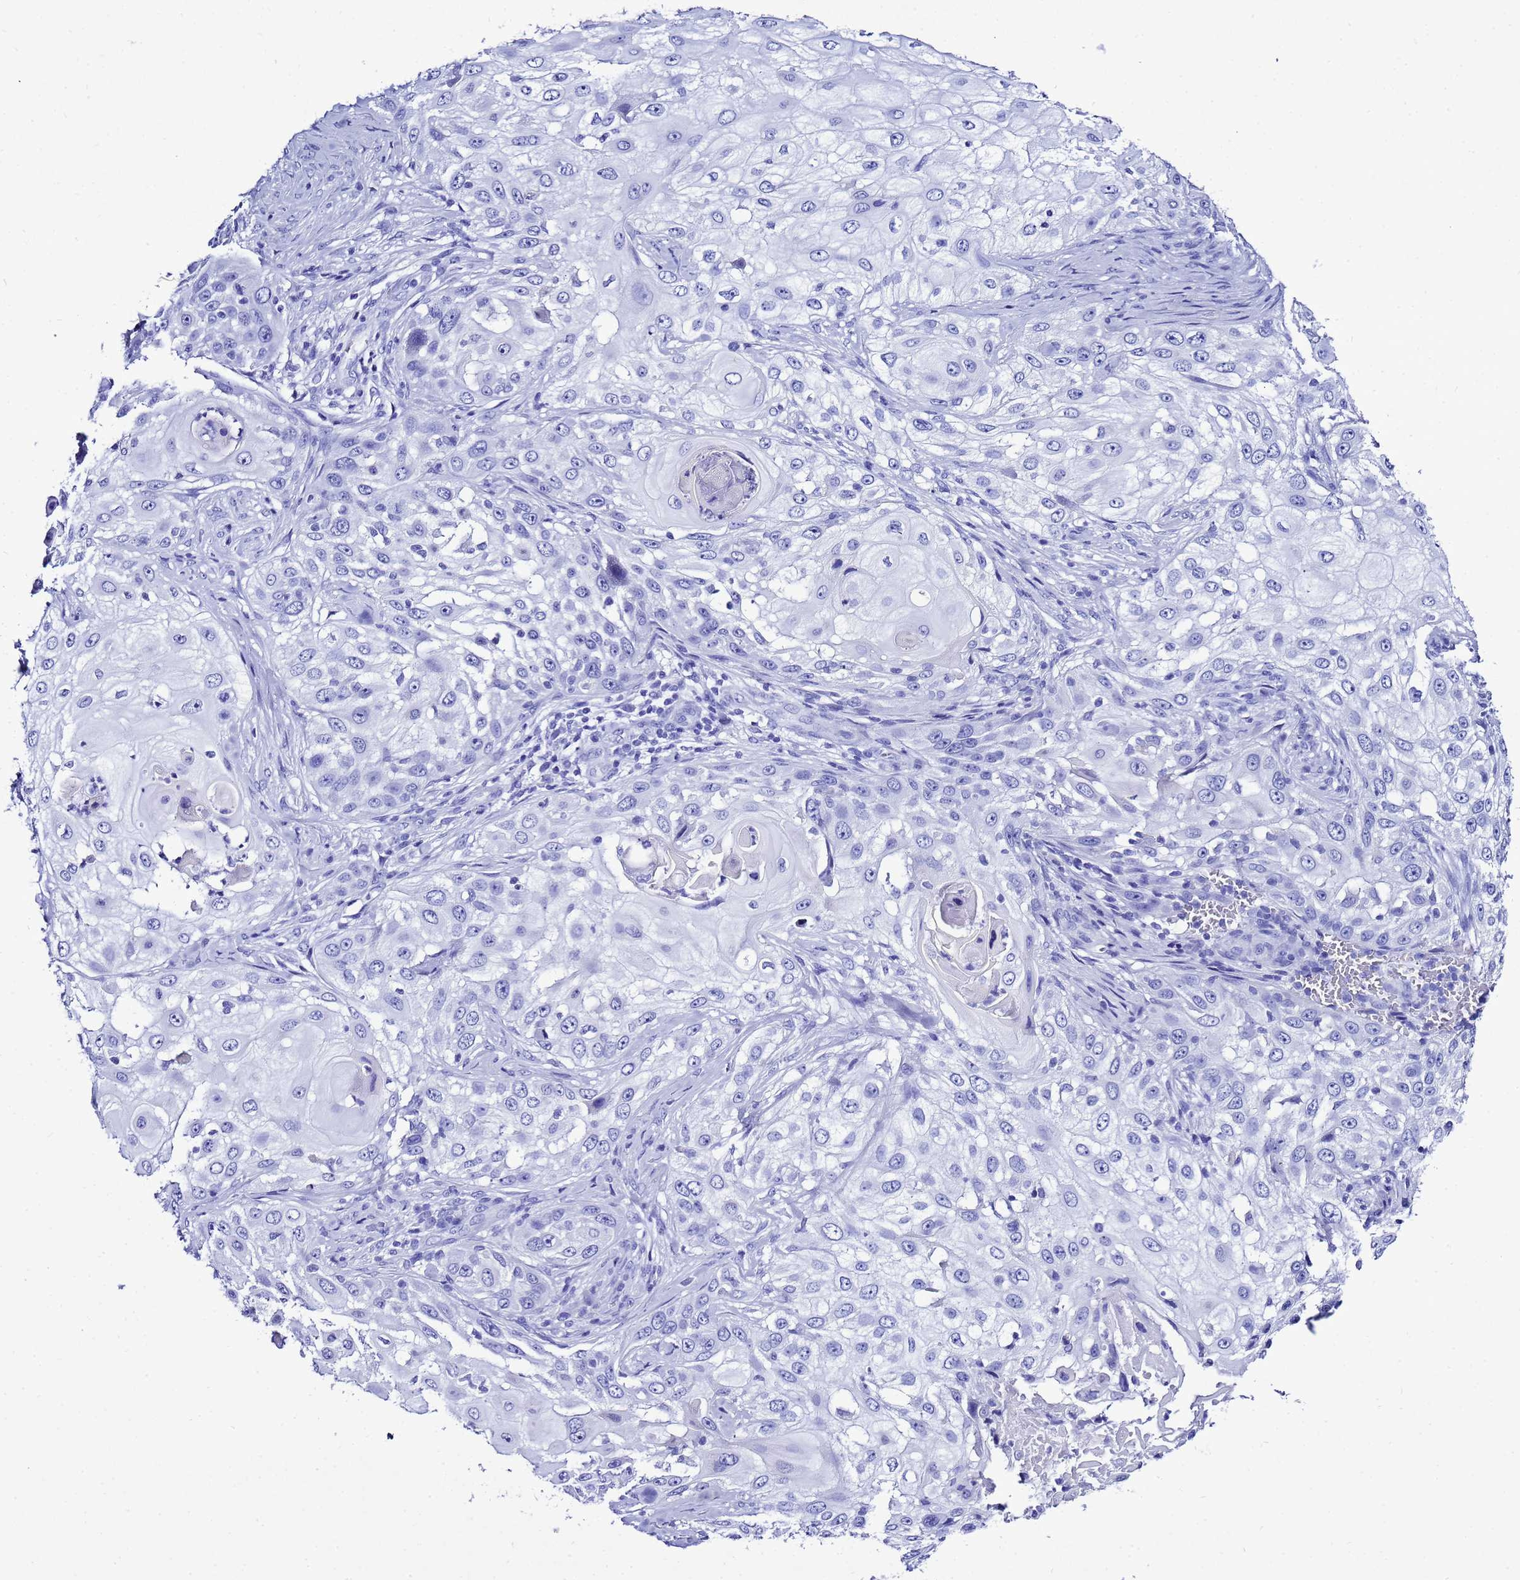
{"staining": {"intensity": "negative", "quantity": "none", "location": "none"}, "tissue": "skin cancer", "cell_type": "Tumor cells", "image_type": "cancer", "snomed": [{"axis": "morphology", "description": "Squamous cell carcinoma, NOS"}, {"axis": "topography", "description": "Skin"}], "caption": "Tumor cells are negative for protein expression in human skin cancer (squamous cell carcinoma). The staining is performed using DAB brown chromogen with nuclei counter-stained in using hematoxylin.", "gene": "LIPF", "patient": {"sex": "female", "age": 44}}